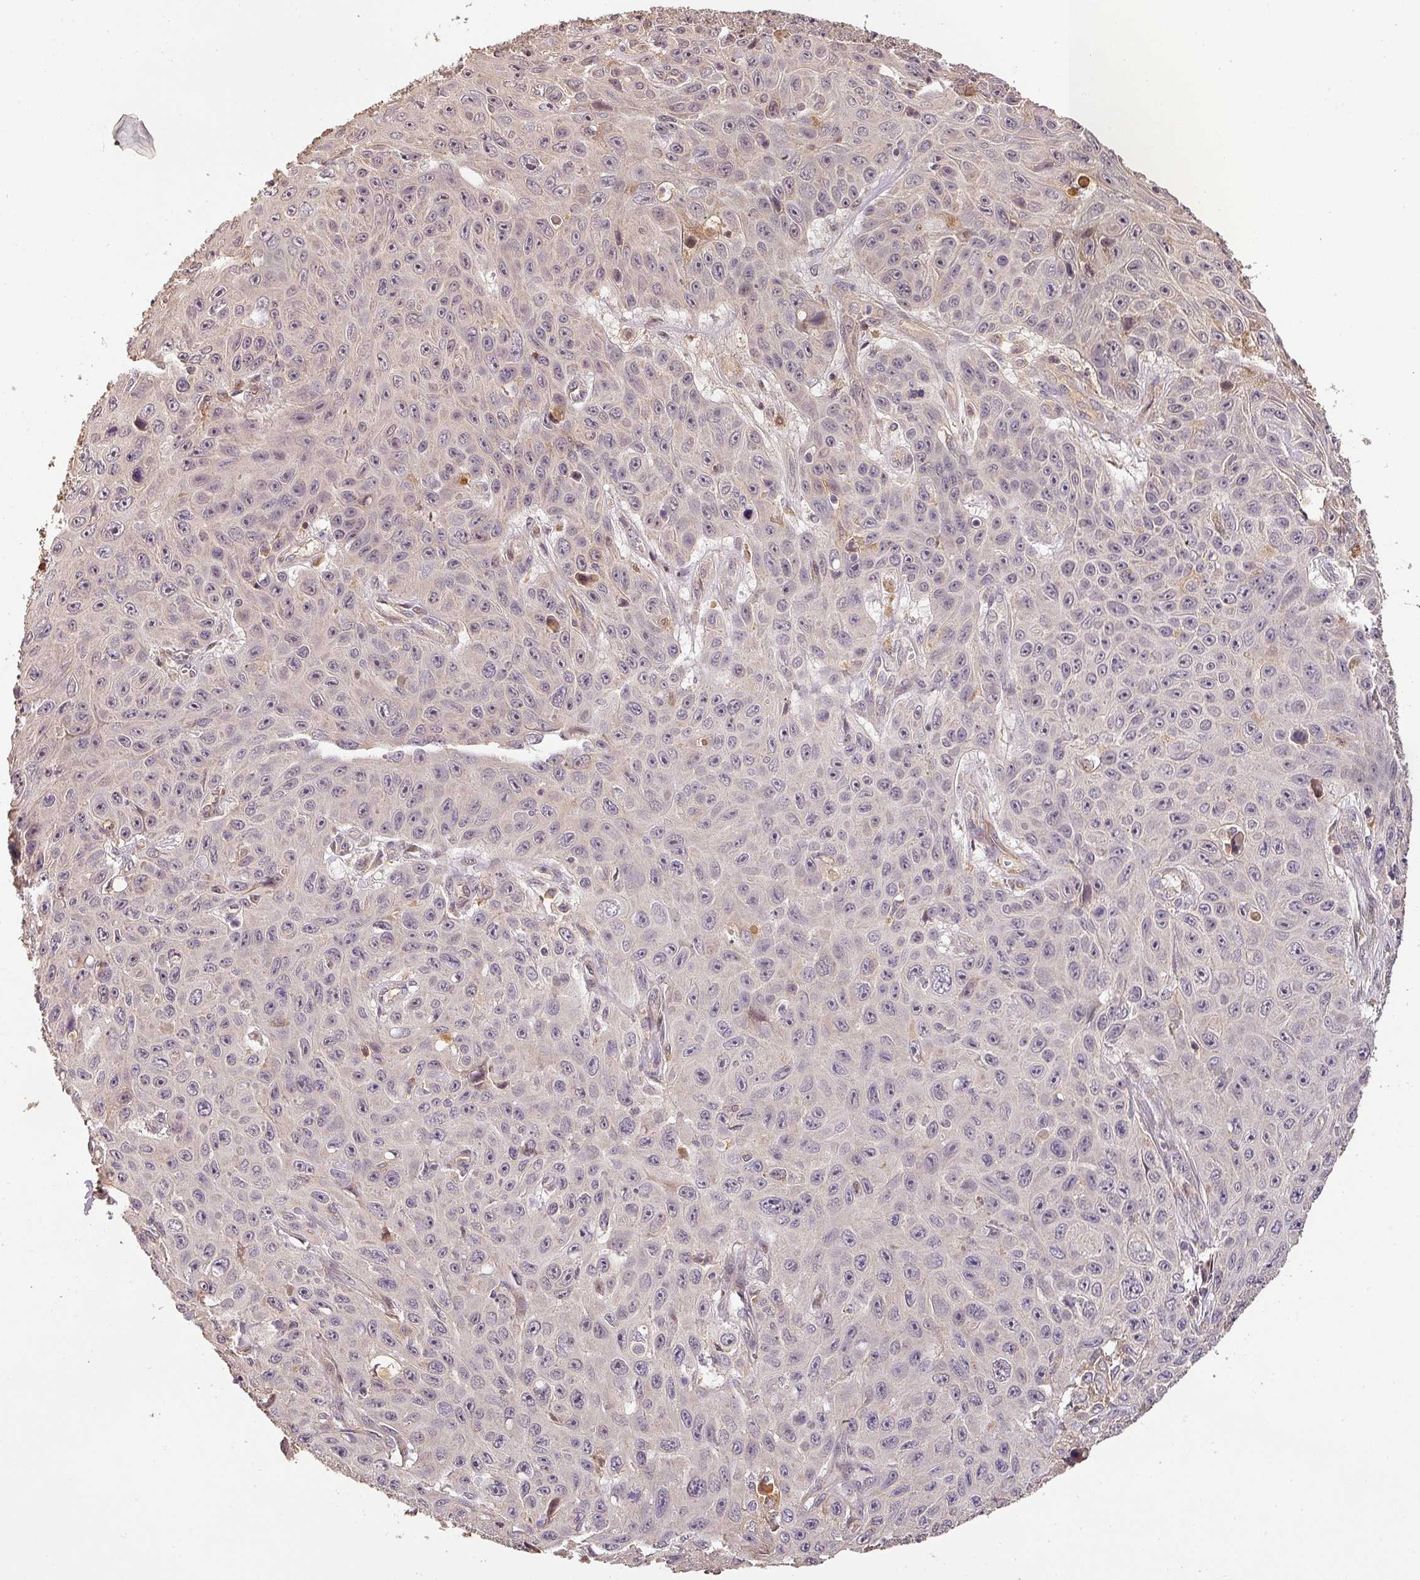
{"staining": {"intensity": "negative", "quantity": "none", "location": "none"}, "tissue": "skin cancer", "cell_type": "Tumor cells", "image_type": "cancer", "snomed": [{"axis": "morphology", "description": "Squamous cell carcinoma, NOS"}, {"axis": "topography", "description": "Skin"}], "caption": "This is a image of immunohistochemistry staining of squamous cell carcinoma (skin), which shows no positivity in tumor cells.", "gene": "BPIFB3", "patient": {"sex": "male", "age": 82}}